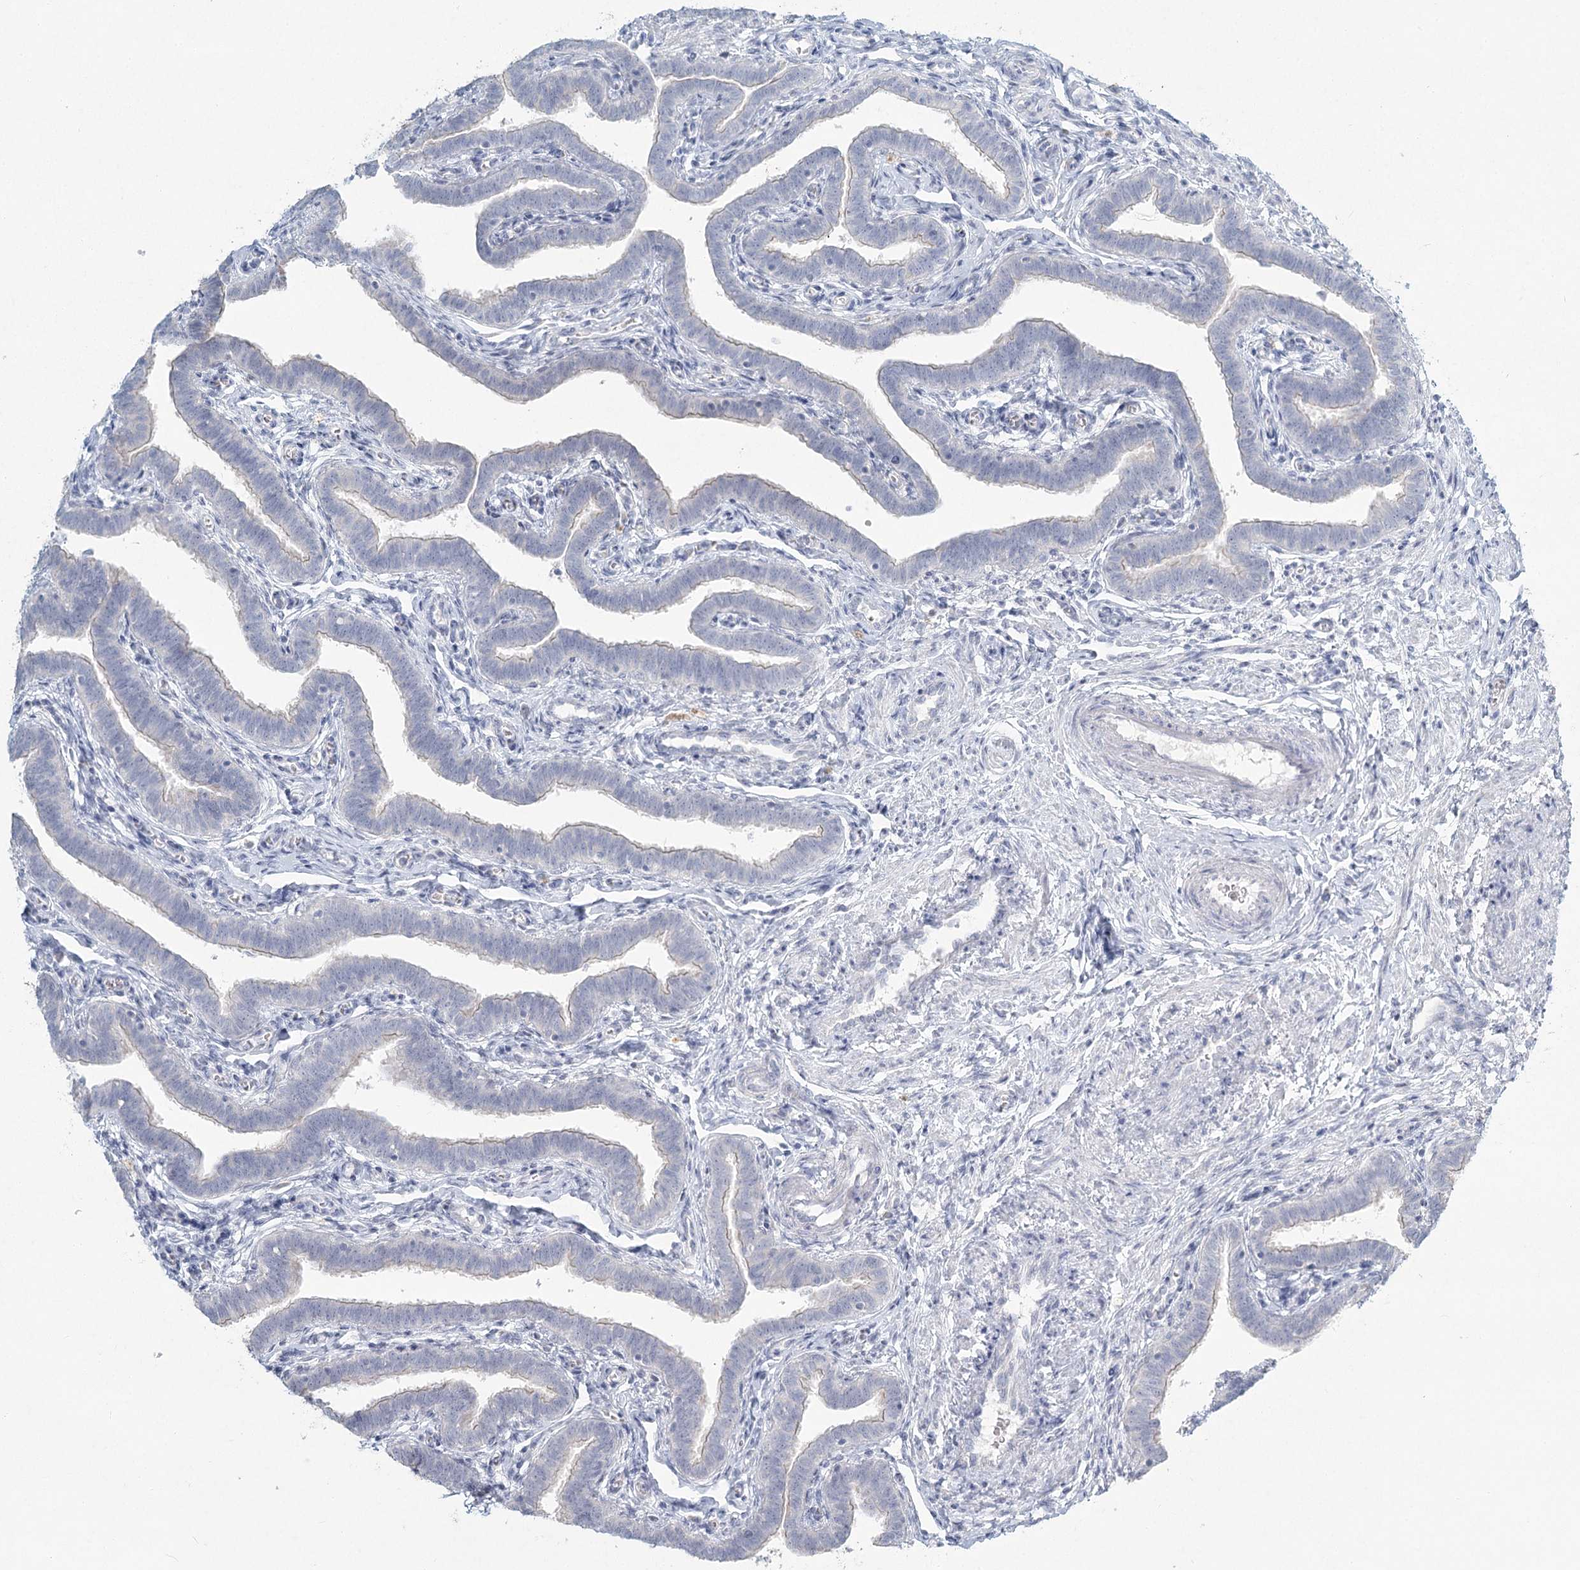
{"staining": {"intensity": "negative", "quantity": "none", "location": "none"}, "tissue": "fallopian tube", "cell_type": "Glandular cells", "image_type": "normal", "snomed": [{"axis": "morphology", "description": "Normal tissue, NOS"}, {"axis": "topography", "description": "Fallopian tube"}], "caption": "The immunohistochemistry (IHC) photomicrograph has no significant positivity in glandular cells of fallopian tube. (Stains: DAB immunohistochemistry (IHC) with hematoxylin counter stain, Microscopy: brightfield microscopy at high magnification).", "gene": "LRP2BP", "patient": {"sex": "female", "age": 36}}